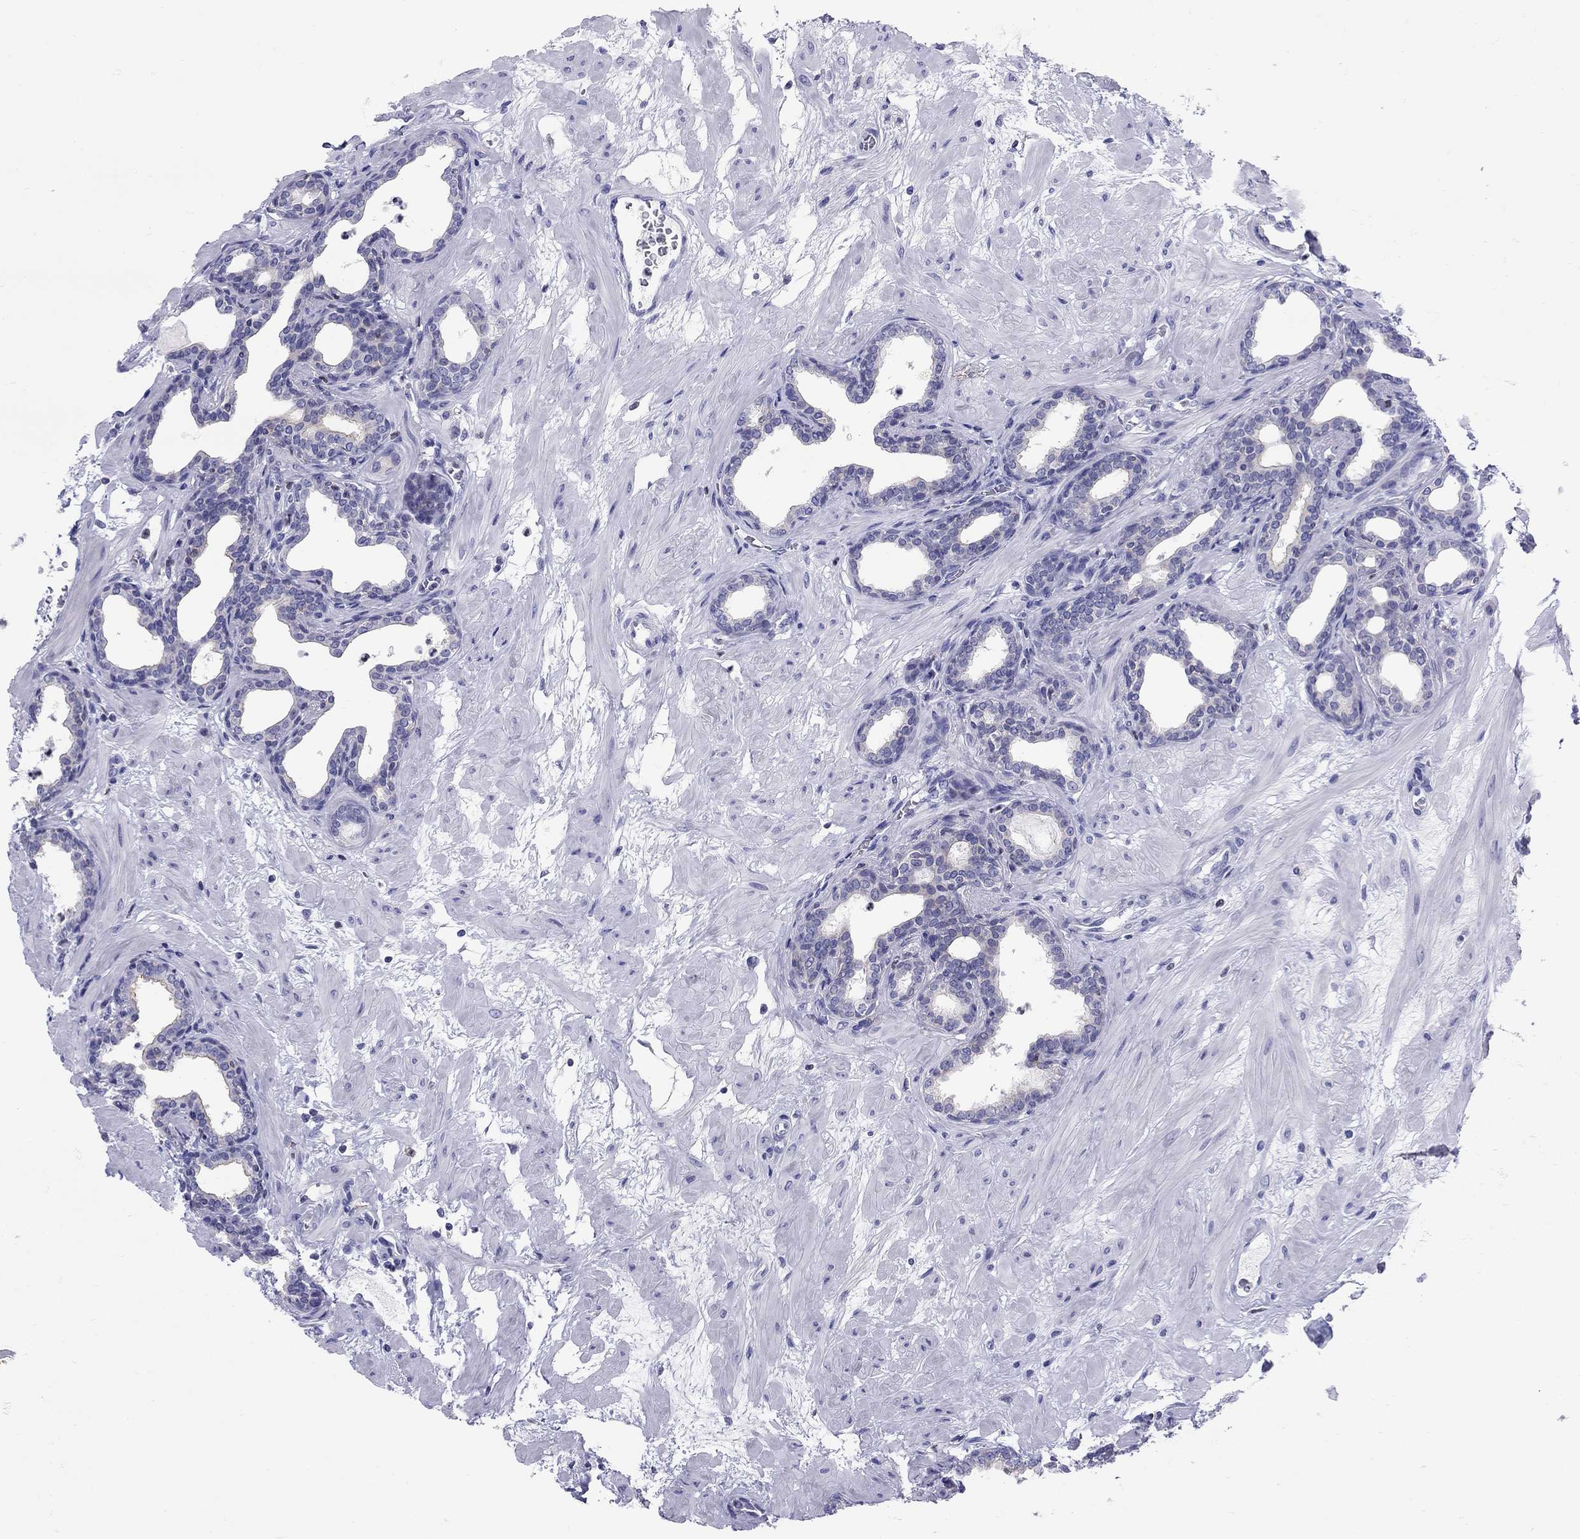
{"staining": {"intensity": "negative", "quantity": "none", "location": "none"}, "tissue": "prostate", "cell_type": "Glandular cells", "image_type": "normal", "snomed": [{"axis": "morphology", "description": "Normal tissue, NOS"}, {"axis": "topography", "description": "Prostate"}], "caption": "DAB immunohistochemical staining of normal human prostate demonstrates no significant staining in glandular cells.", "gene": "SLC46A2", "patient": {"sex": "male", "age": 37}}